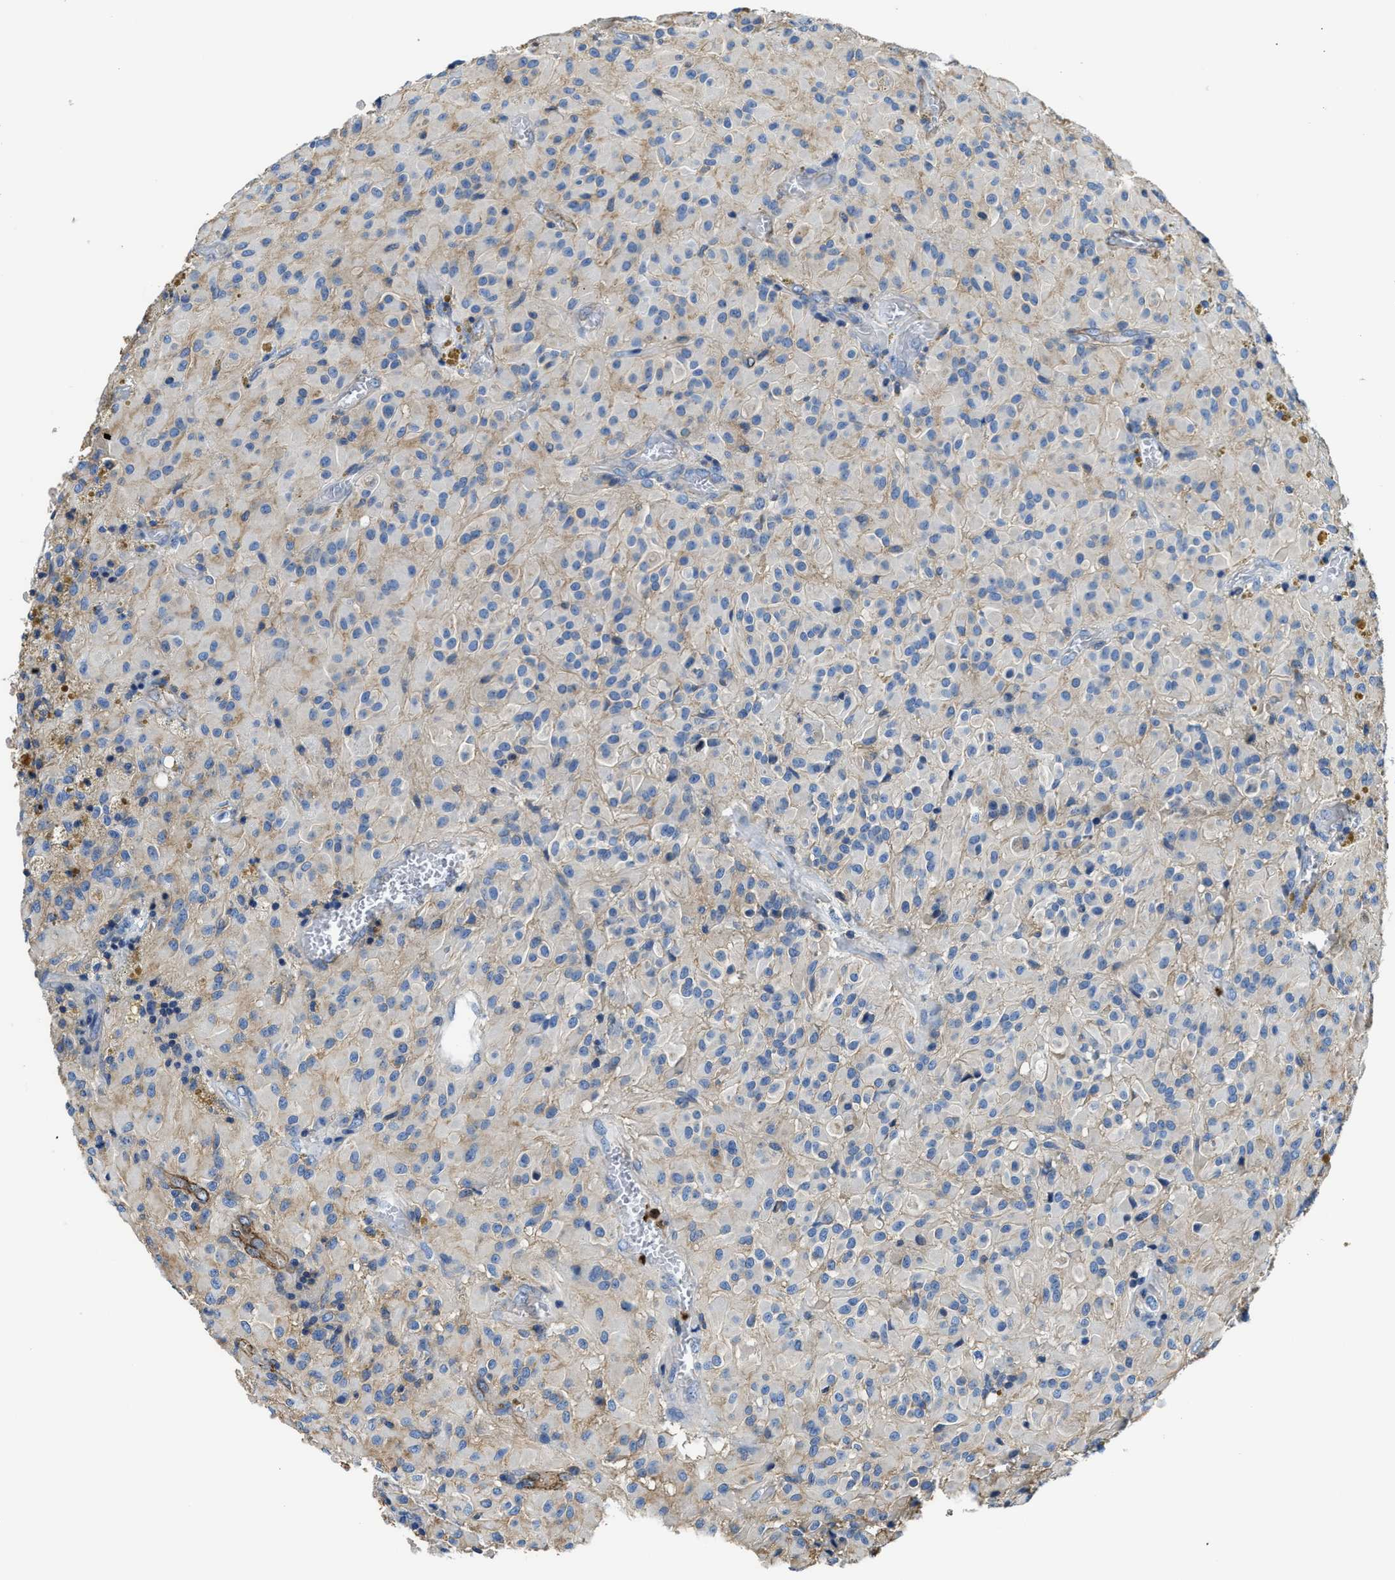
{"staining": {"intensity": "weak", "quantity": "<25%", "location": "cytoplasmic/membranous"}, "tissue": "glioma", "cell_type": "Tumor cells", "image_type": "cancer", "snomed": [{"axis": "morphology", "description": "Glioma, malignant, High grade"}, {"axis": "topography", "description": "Brain"}], "caption": "Protein analysis of glioma demonstrates no significant expression in tumor cells.", "gene": "TRAF6", "patient": {"sex": "female", "age": 59}}